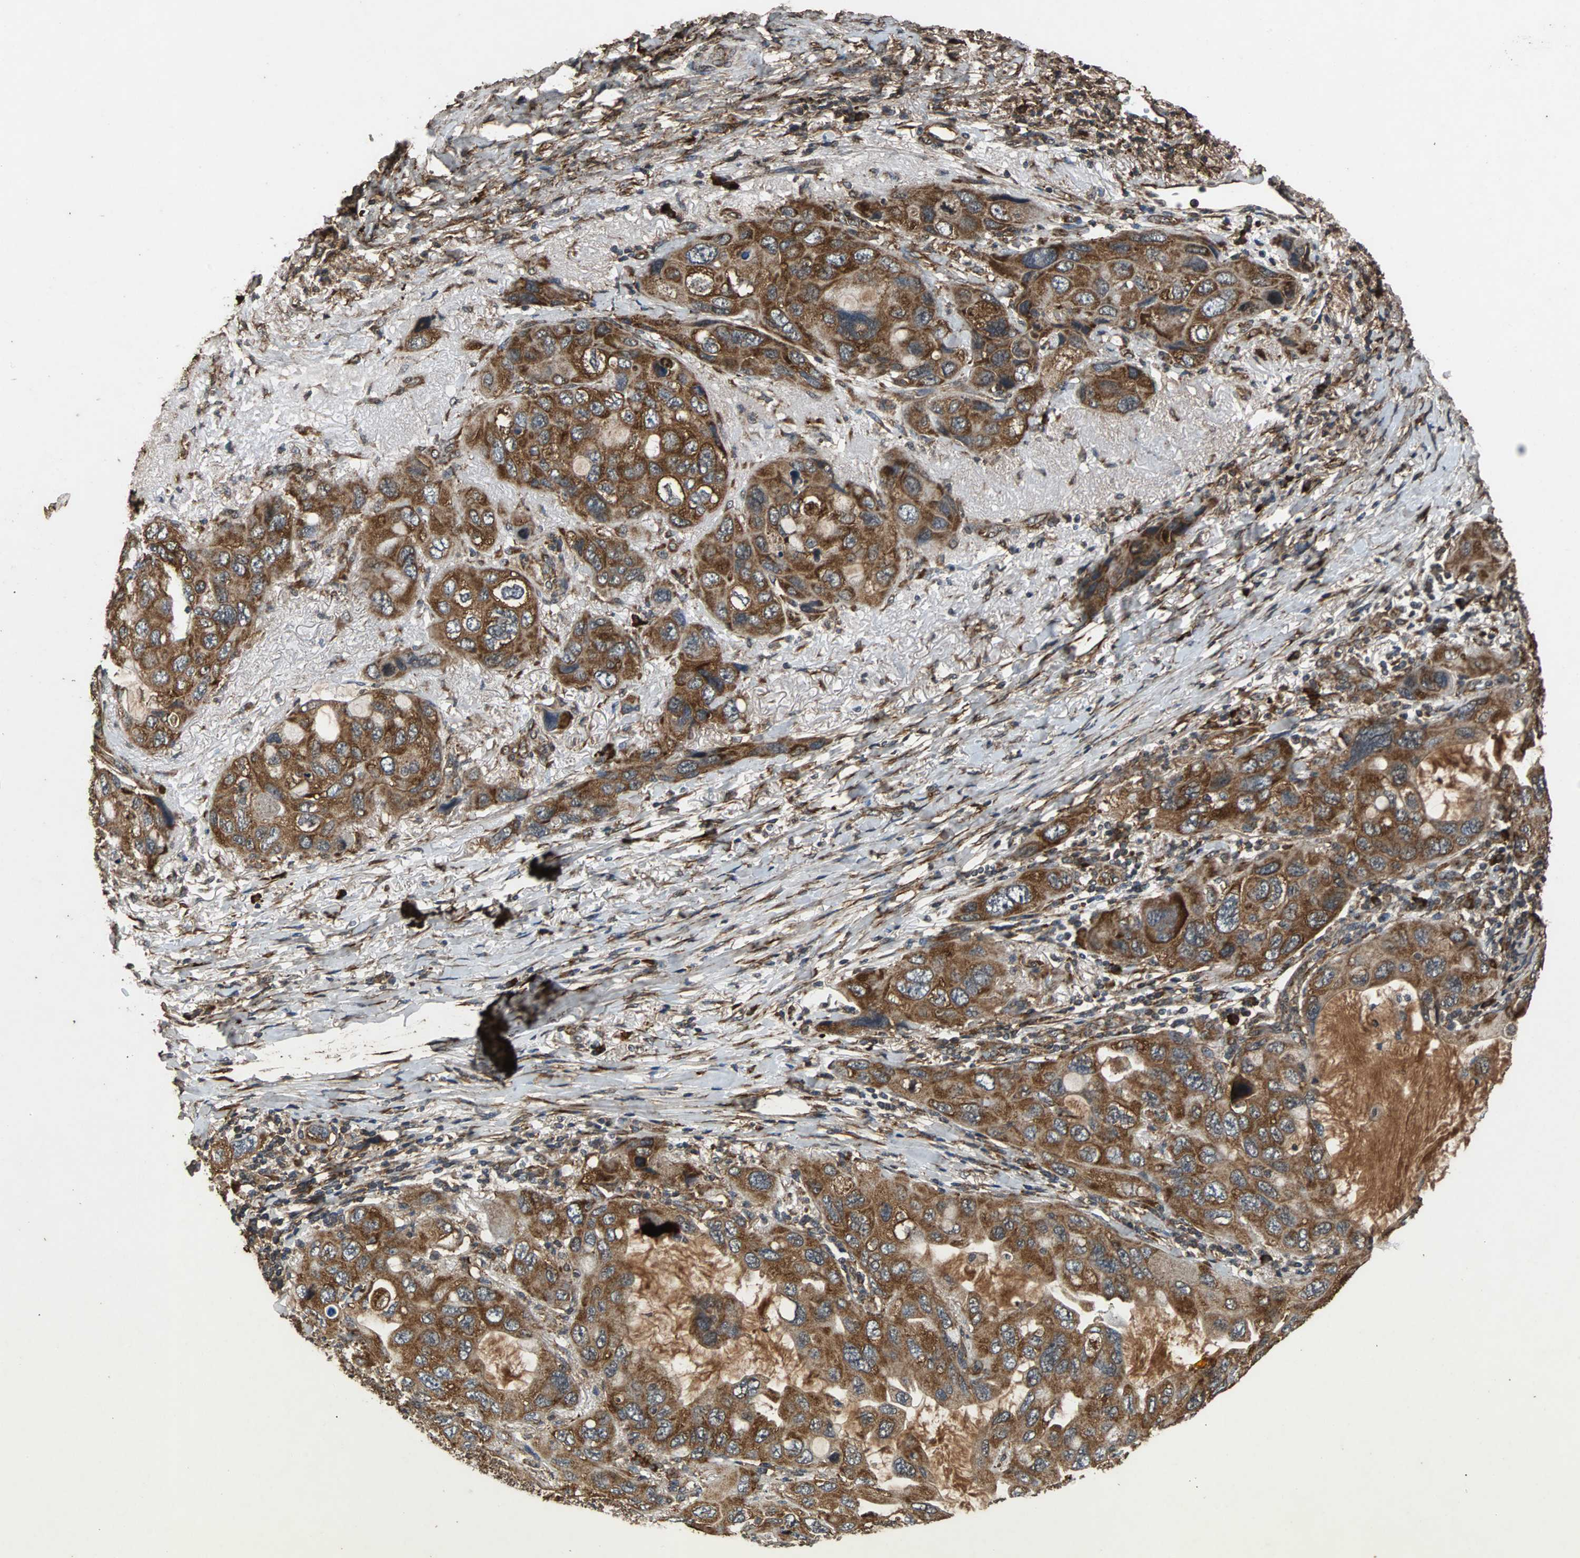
{"staining": {"intensity": "strong", "quantity": ">75%", "location": "cytoplasmic/membranous"}, "tissue": "lung cancer", "cell_type": "Tumor cells", "image_type": "cancer", "snomed": [{"axis": "morphology", "description": "Squamous cell carcinoma, NOS"}, {"axis": "topography", "description": "Lung"}], "caption": "Lung cancer (squamous cell carcinoma) stained with immunohistochemistry (IHC) shows strong cytoplasmic/membranous staining in approximately >75% of tumor cells. Nuclei are stained in blue.", "gene": "NAA10", "patient": {"sex": "female", "age": 73}}